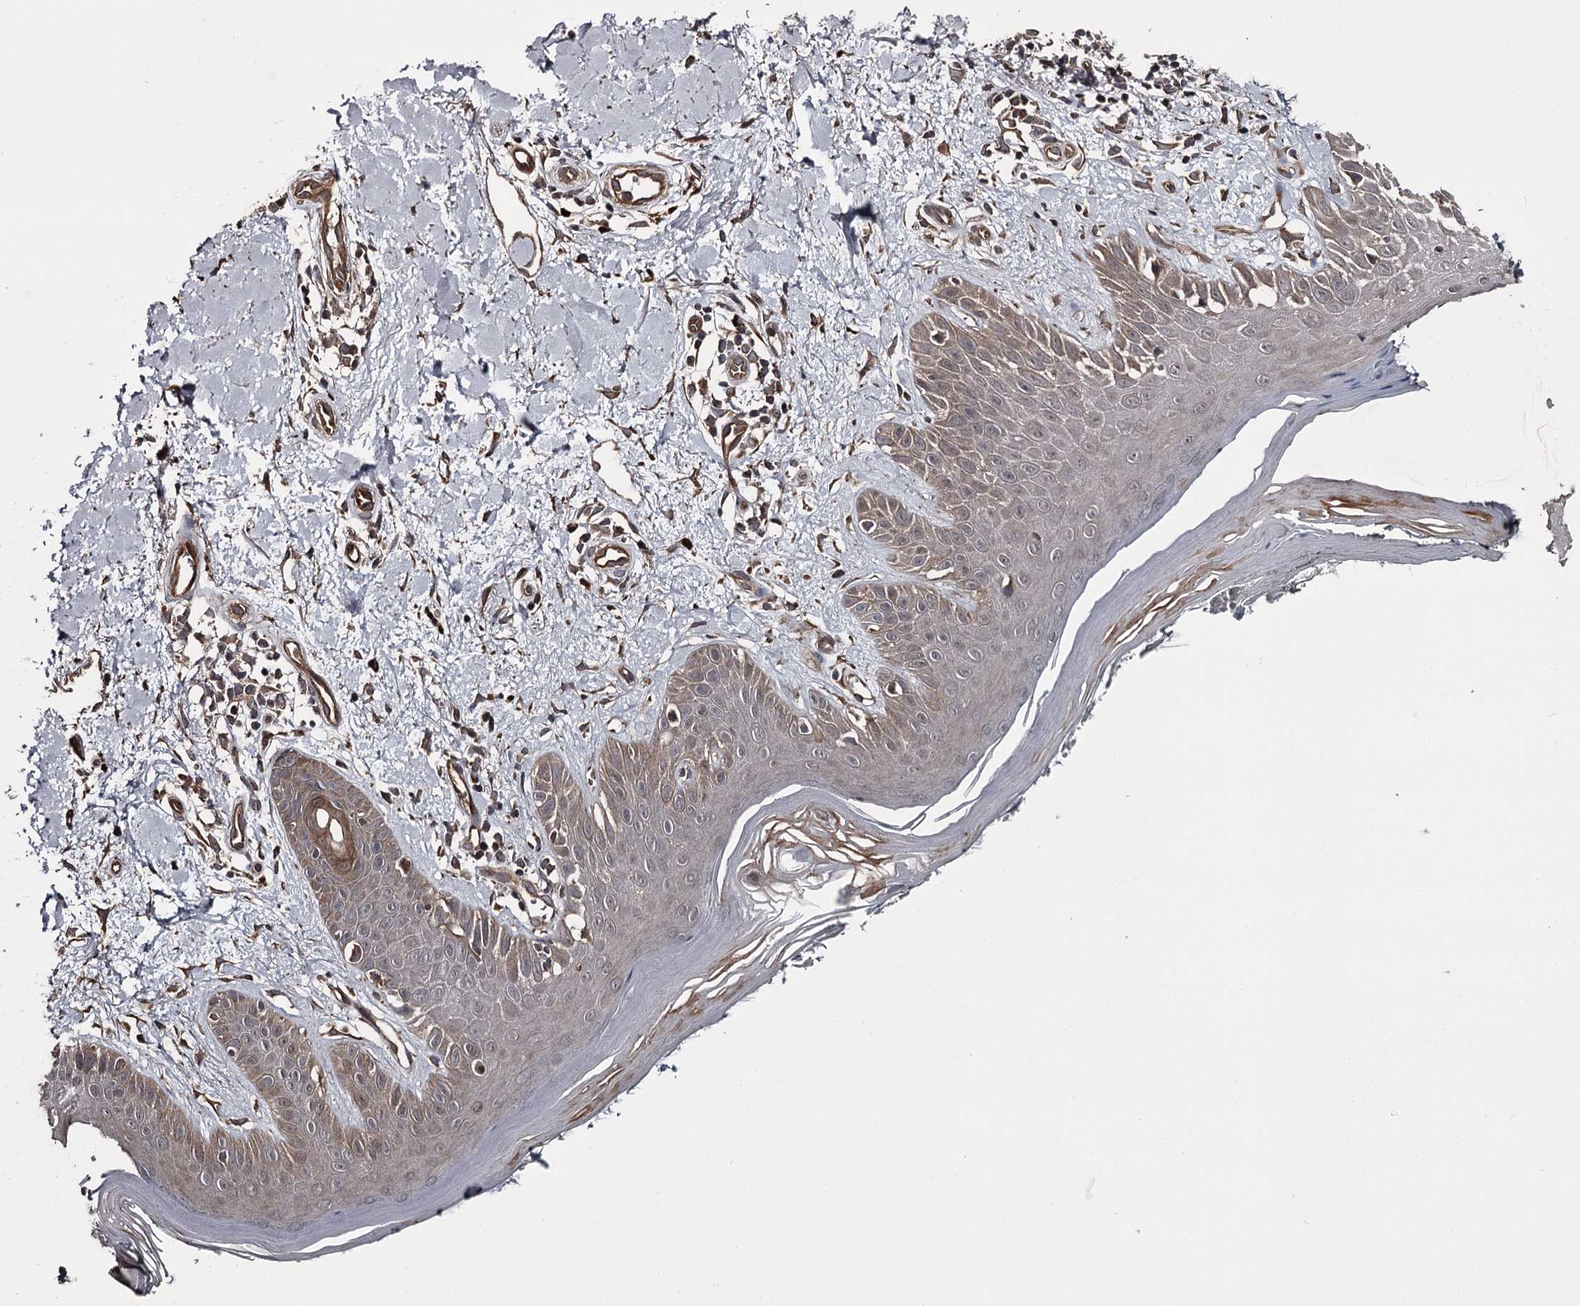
{"staining": {"intensity": "moderate", "quantity": ">75%", "location": "cytoplasmic/membranous"}, "tissue": "skin", "cell_type": "Fibroblasts", "image_type": "normal", "snomed": [{"axis": "morphology", "description": "Normal tissue, NOS"}, {"axis": "topography", "description": "Skin"}], "caption": "The micrograph shows a brown stain indicating the presence of a protein in the cytoplasmic/membranous of fibroblasts in skin.", "gene": "RAB21", "patient": {"sex": "female", "age": 64}}